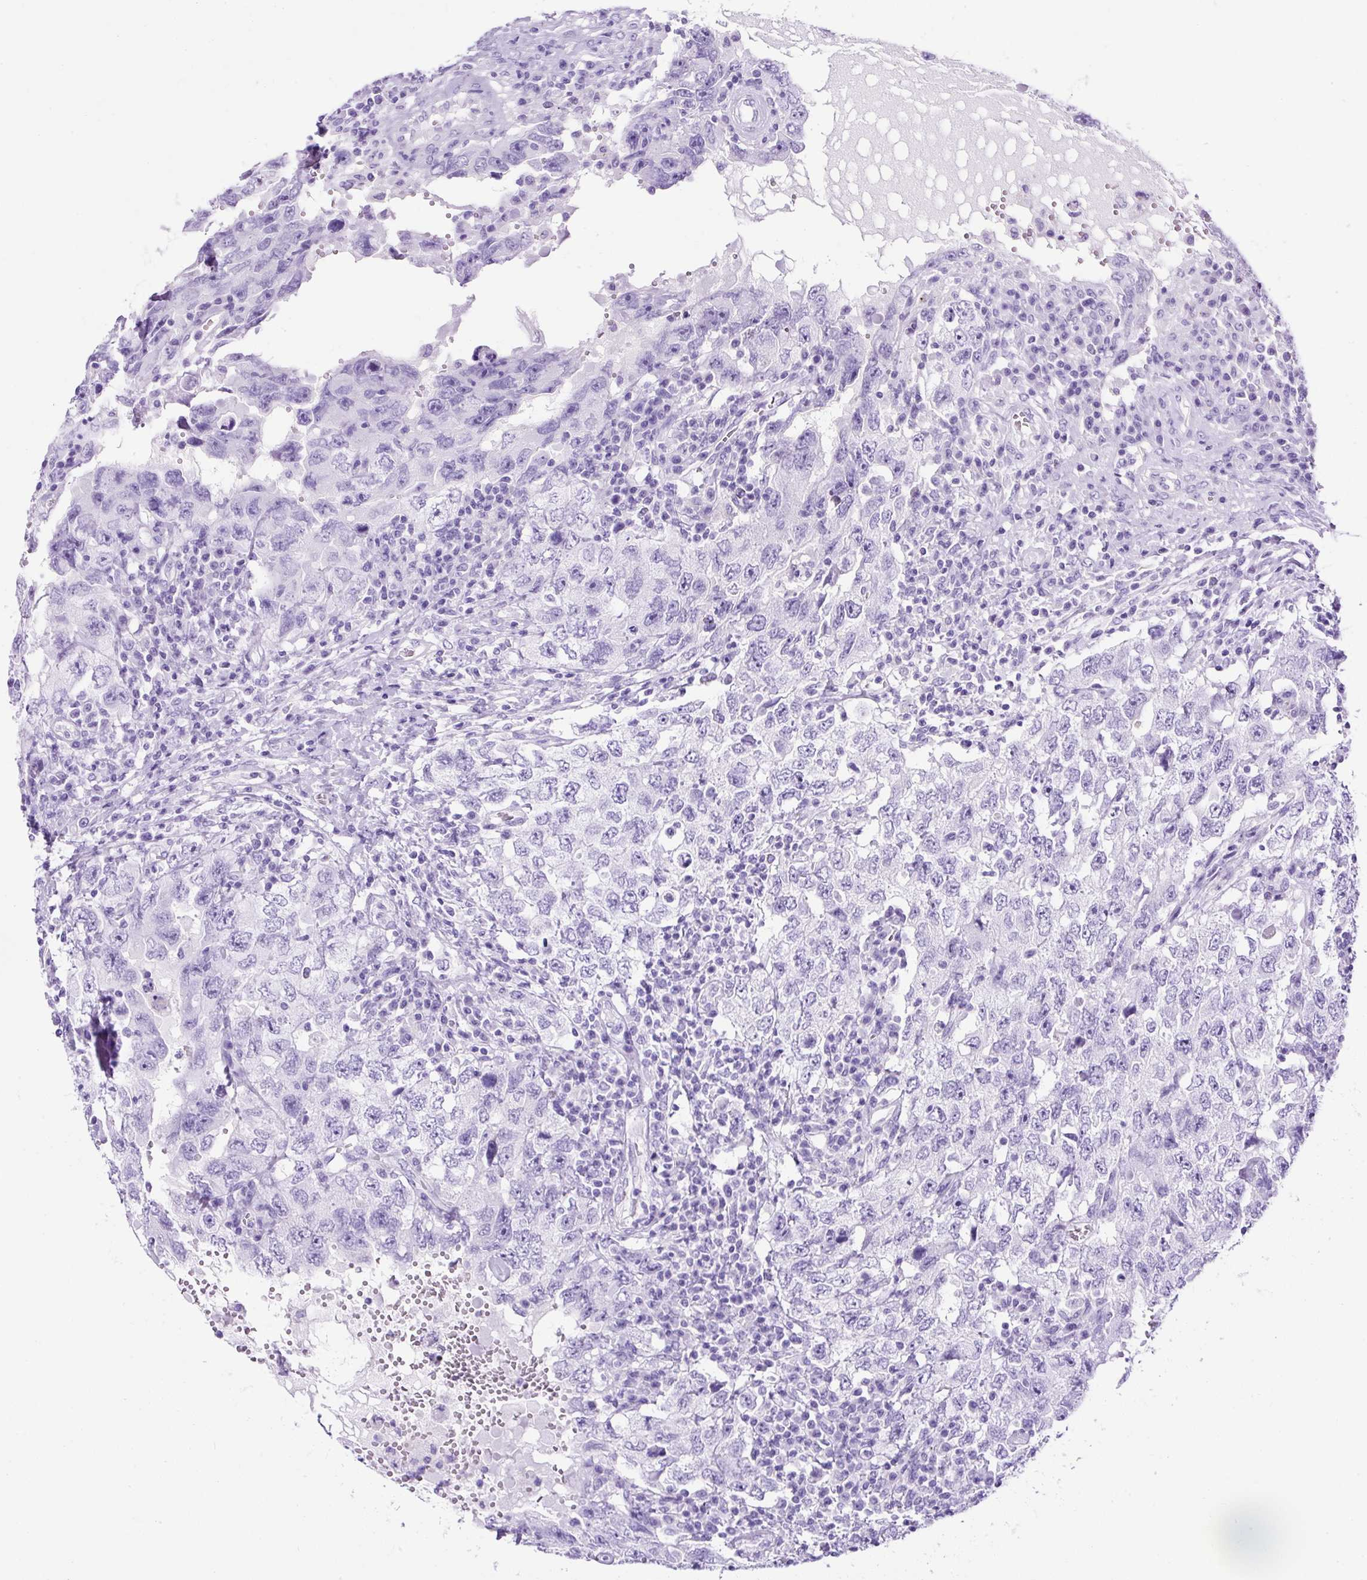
{"staining": {"intensity": "negative", "quantity": "none", "location": "none"}, "tissue": "testis cancer", "cell_type": "Tumor cells", "image_type": "cancer", "snomed": [{"axis": "morphology", "description": "Carcinoma, Embryonal, NOS"}, {"axis": "topography", "description": "Testis"}], "caption": "Tumor cells show no significant protein staining in testis cancer (embryonal carcinoma).", "gene": "KRT12", "patient": {"sex": "male", "age": 26}}